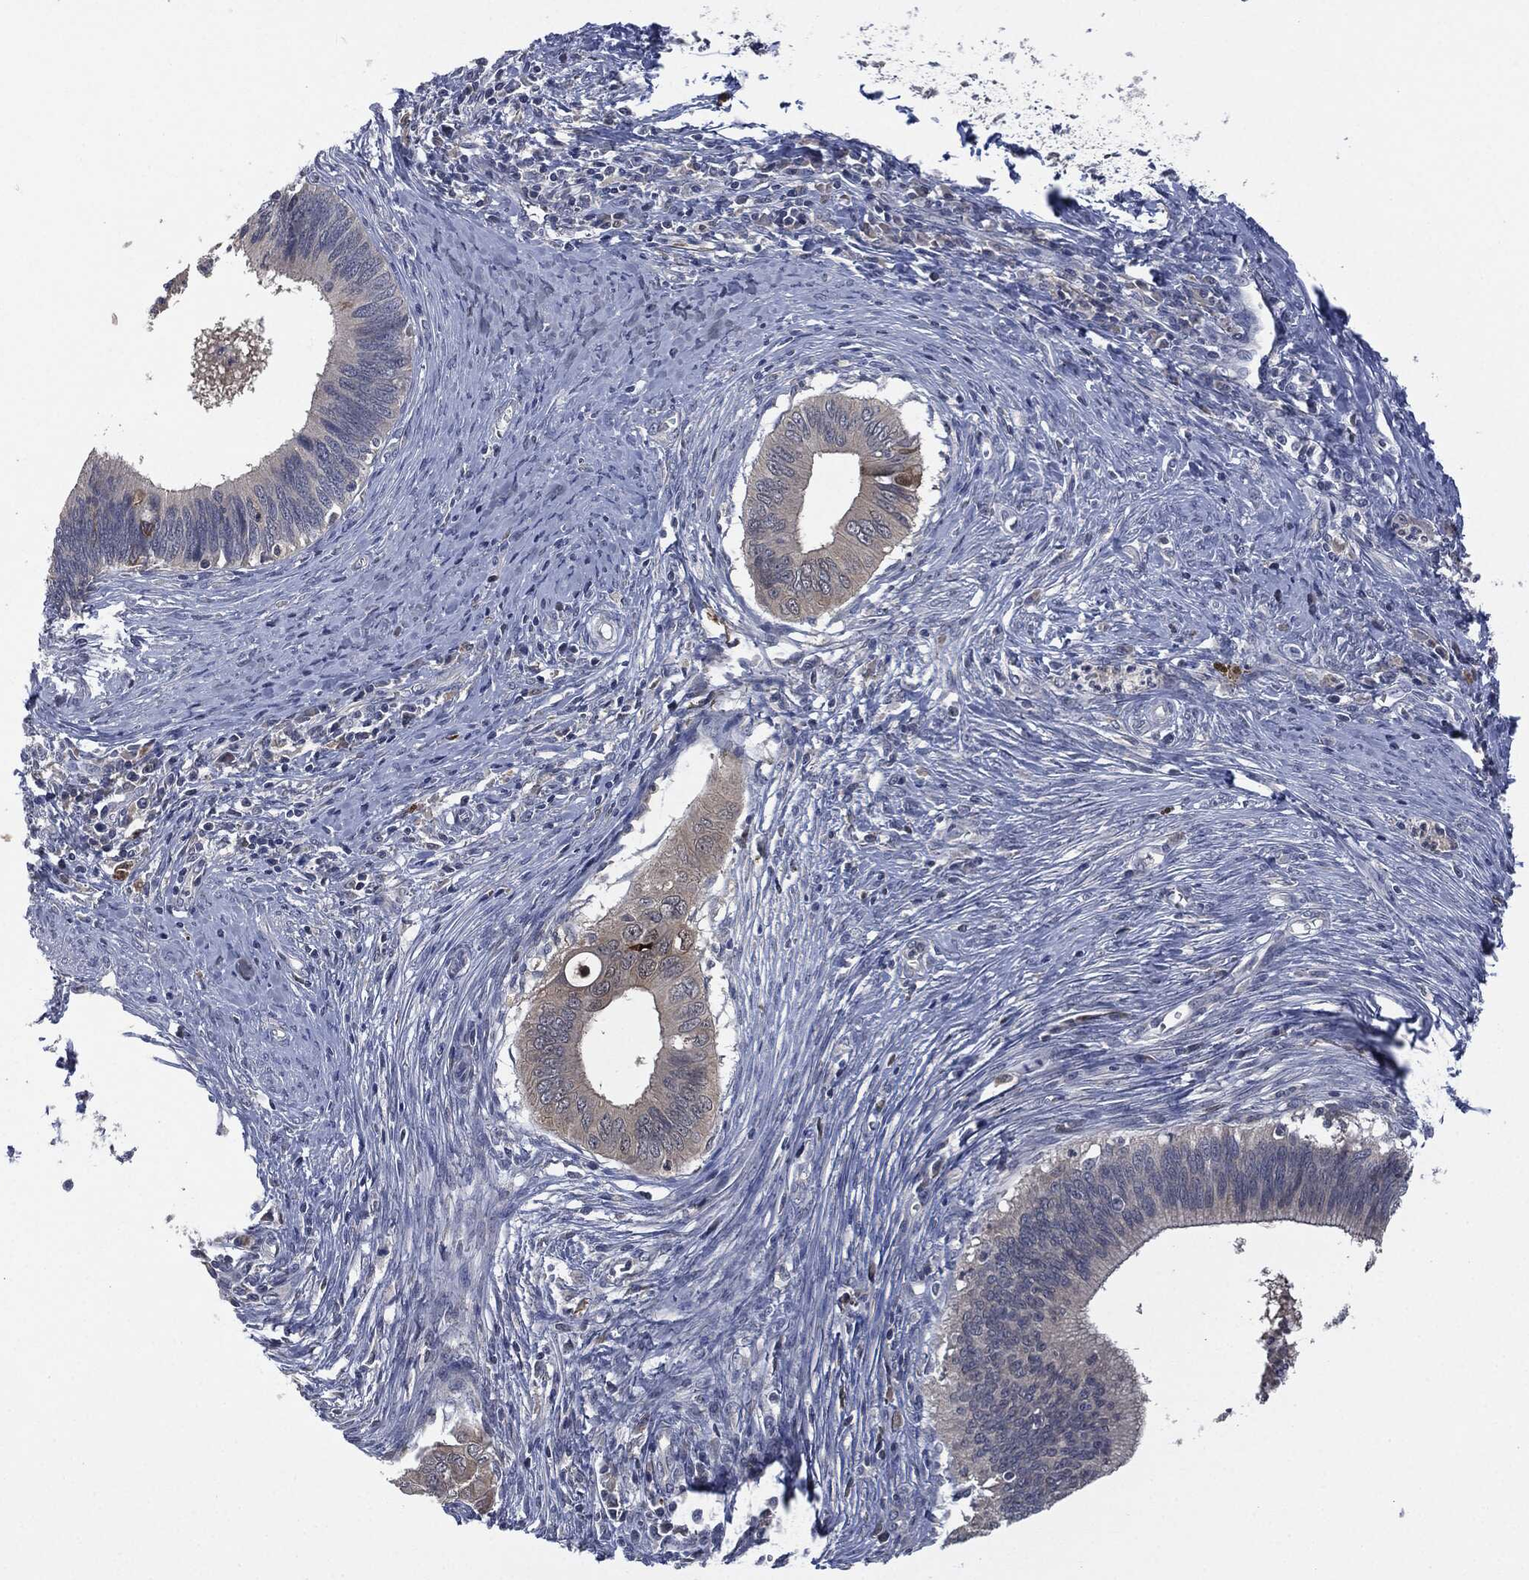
{"staining": {"intensity": "negative", "quantity": "none", "location": "none"}, "tissue": "cervical cancer", "cell_type": "Tumor cells", "image_type": "cancer", "snomed": [{"axis": "morphology", "description": "Adenocarcinoma, NOS"}, {"axis": "topography", "description": "Cervix"}], "caption": "Cervical adenocarcinoma stained for a protein using immunohistochemistry shows no staining tumor cells.", "gene": "IL1RN", "patient": {"sex": "female", "age": 42}}